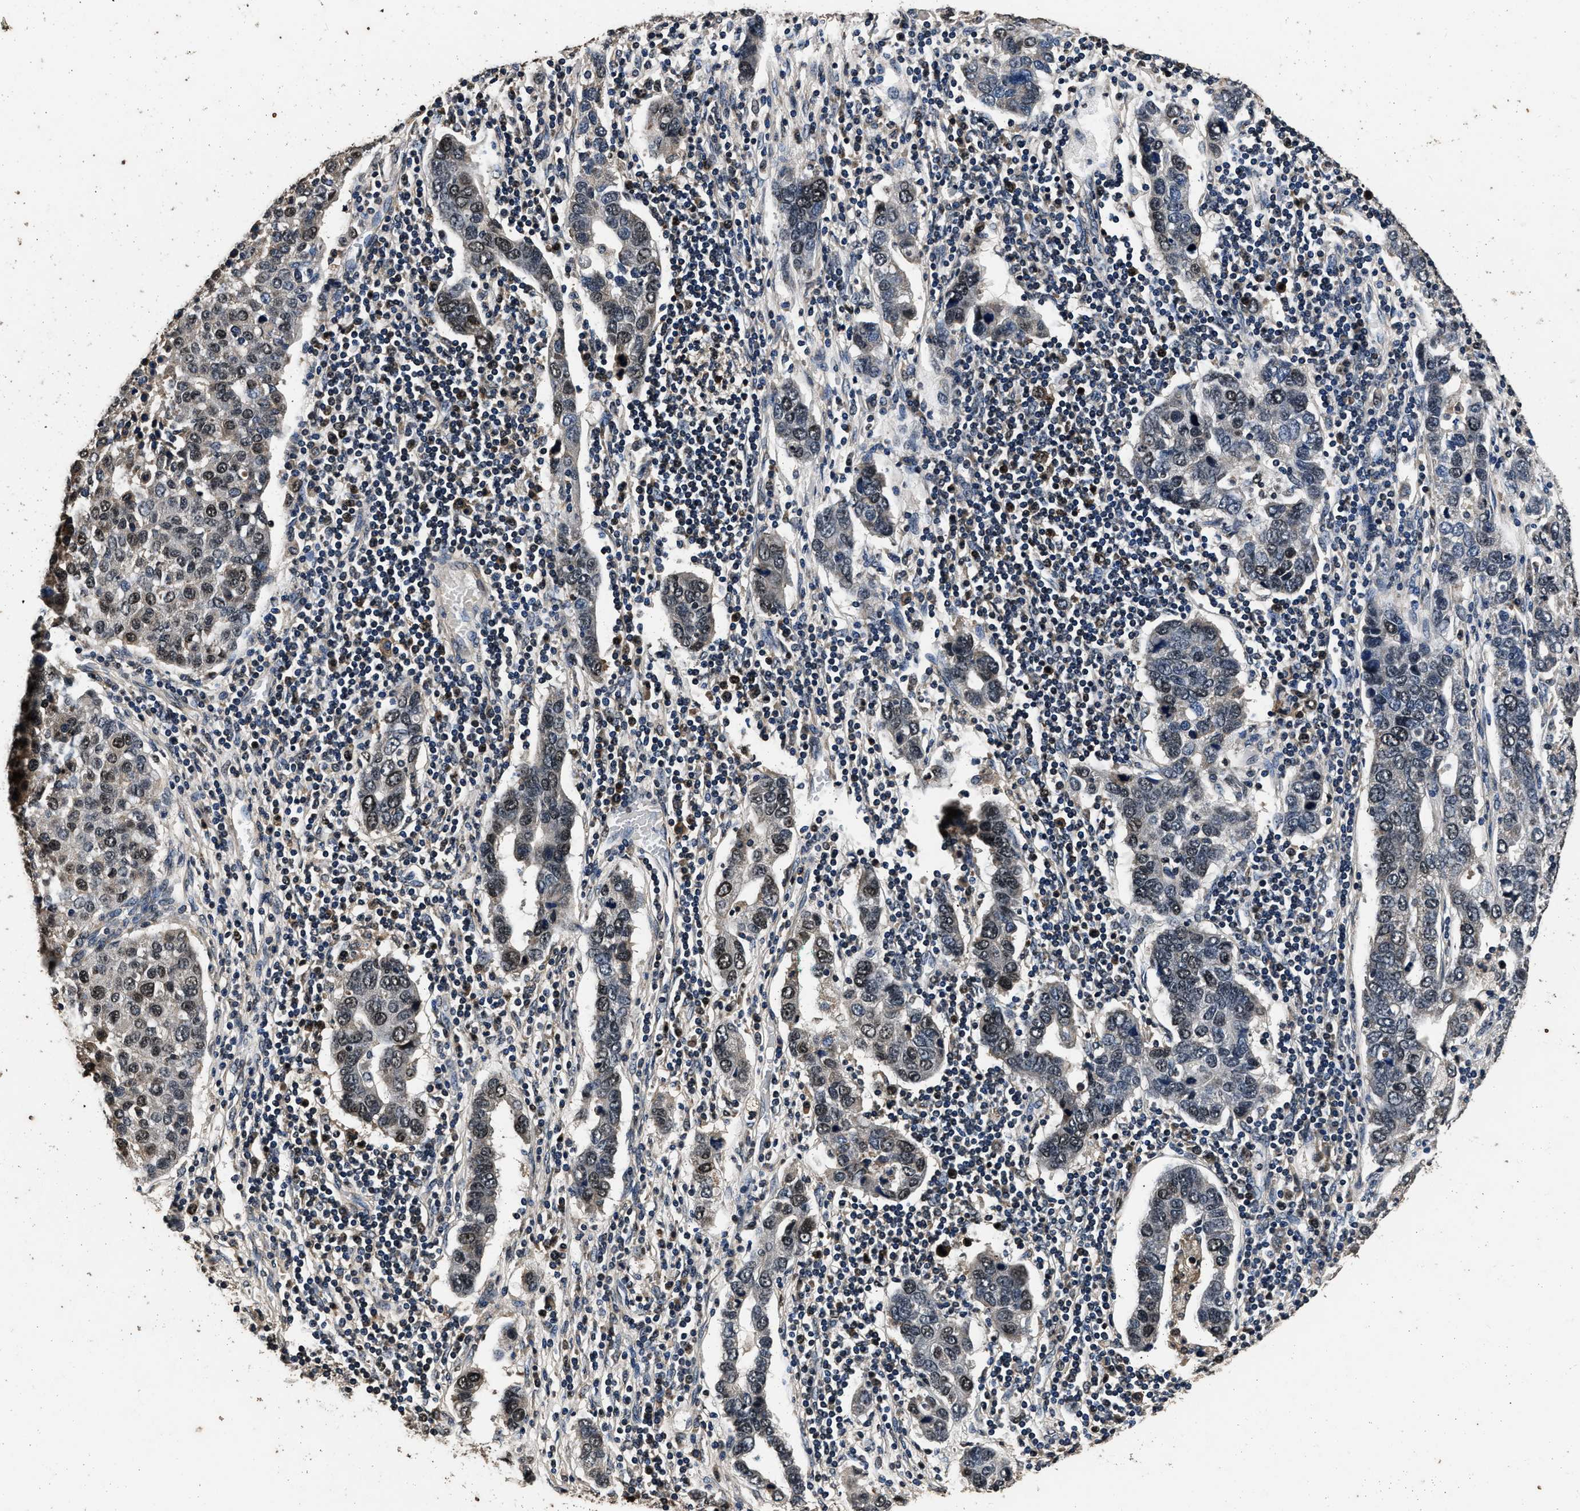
{"staining": {"intensity": "moderate", "quantity": "25%-75%", "location": "nuclear"}, "tissue": "pancreatic cancer", "cell_type": "Tumor cells", "image_type": "cancer", "snomed": [{"axis": "morphology", "description": "Adenocarcinoma, NOS"}, {"axis": "topography", "description": "Pancreas"}], "caption": "Human pancreatic cancer stained for a protein (brown) reveals moderate nuclear positive expression in approximately 25%-75% of tumor cells.", "gene": "CSTF1", "patient": {"sex": "female", "age": 61}}